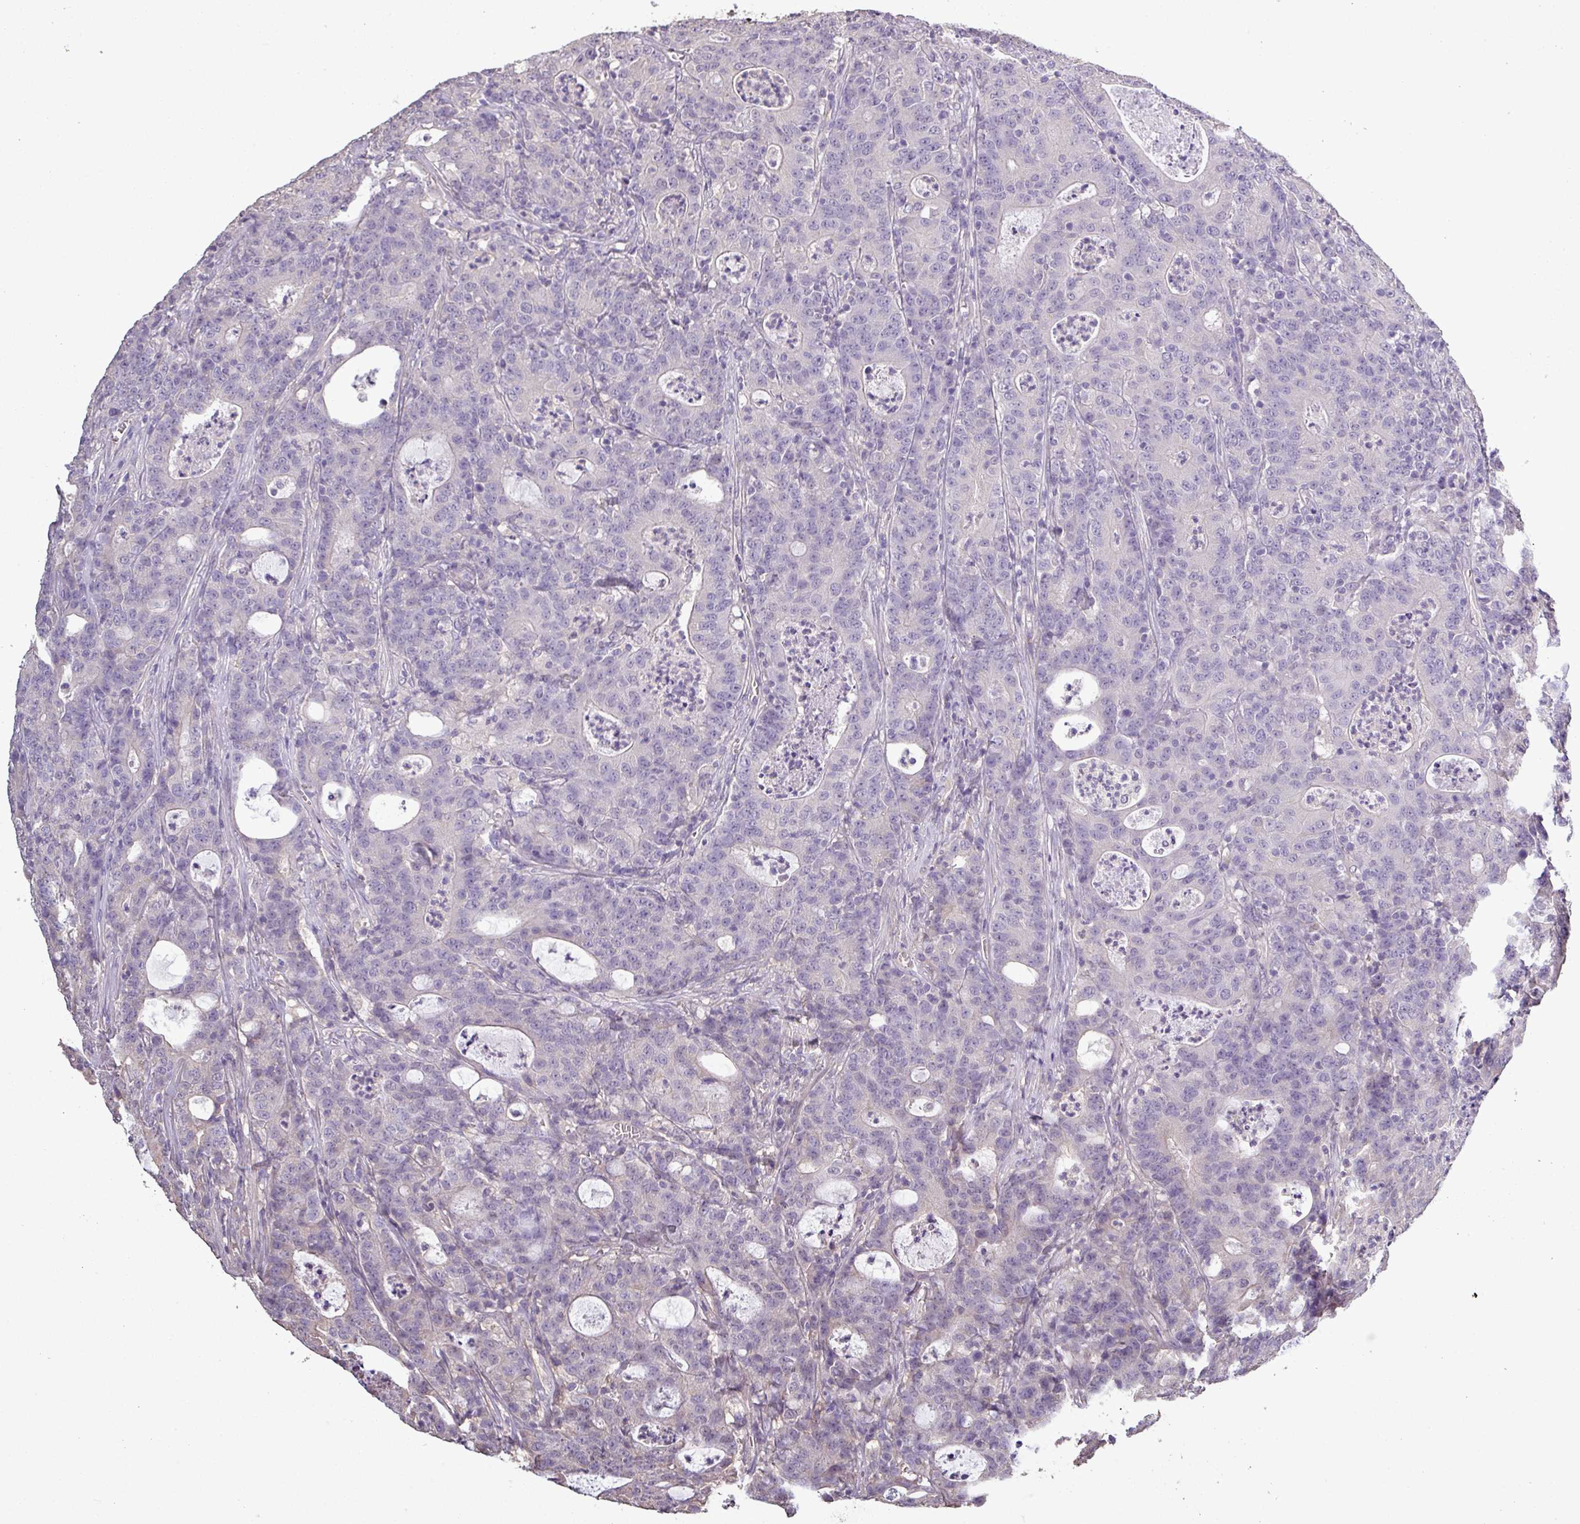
{"staining": {"intensity": "negative", "quantity": "none", "location": "none"}, "tissue": "colorectal cancer", "cell_type": "Tumor cells", "image_type": "cancer", "snomed": [{"axis": "morphology", "description": "Adenocarcinoma, NOS"}, {"axis": "topography", "description": "Colon"}], "caption": "Immunohistochemical staining of colorectal cancer (adenocarcinoma) reveals no significant expression in tumor cells.", "gene": "ISLR", "patient": {"sex": "male", "age": 83}}